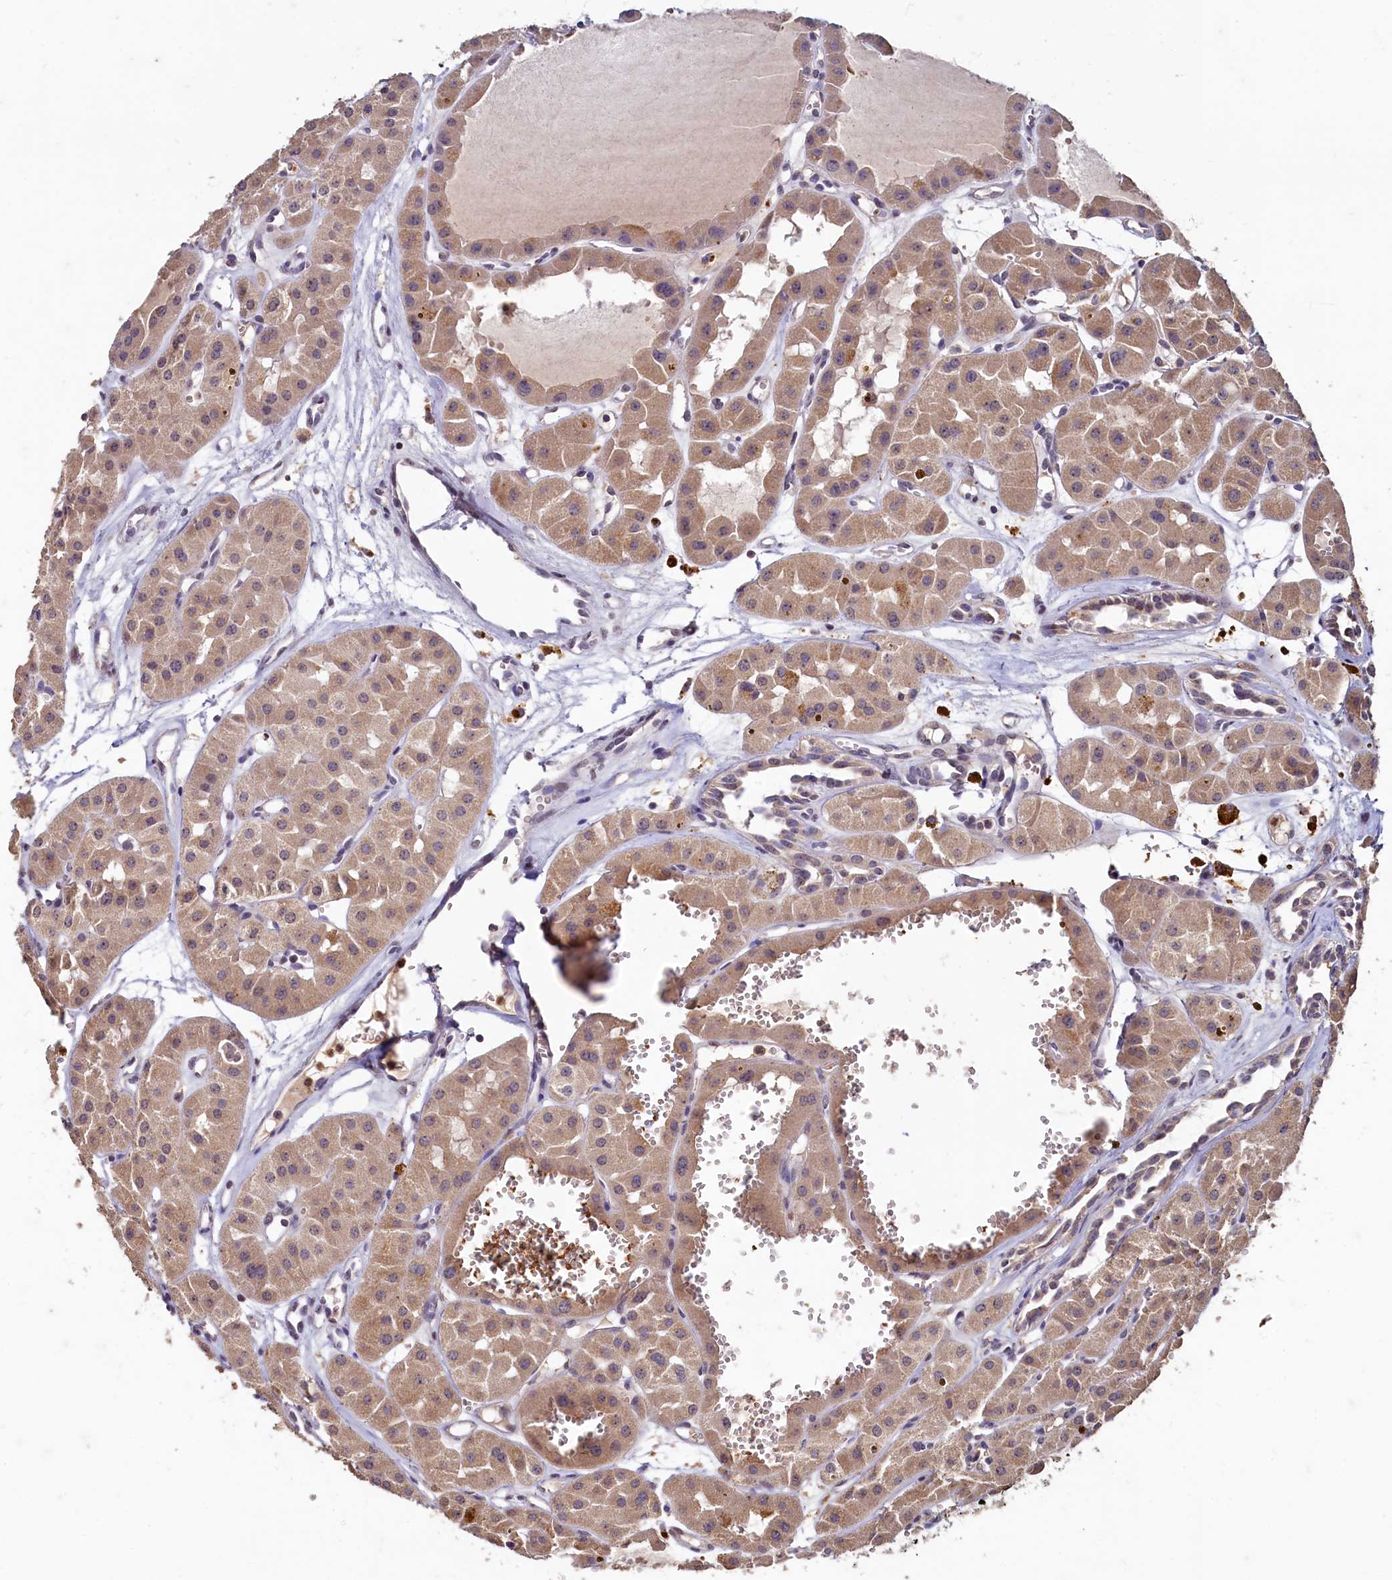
{"staining": {"intensity": "moderate", "quantity": ">75%", "location": "cytoplasmic/membranous"}, "tissue": "renal cancer", "cell_type": "Tumor cells", "image_type": "cancer", "snomed": [{"axis": "morphology", "description": "Carcinoma, NOS"}, {"axis": "topography", "description": "Kidney"}], "caption": "Protein expression analysis of human renal cancer (carcinoma) reveals moderate cytoplasmic/membranous staining in about >75% of tumor cells.", "gene": "CSTPP1", "patient": {"sex": "female", "age": 75}}